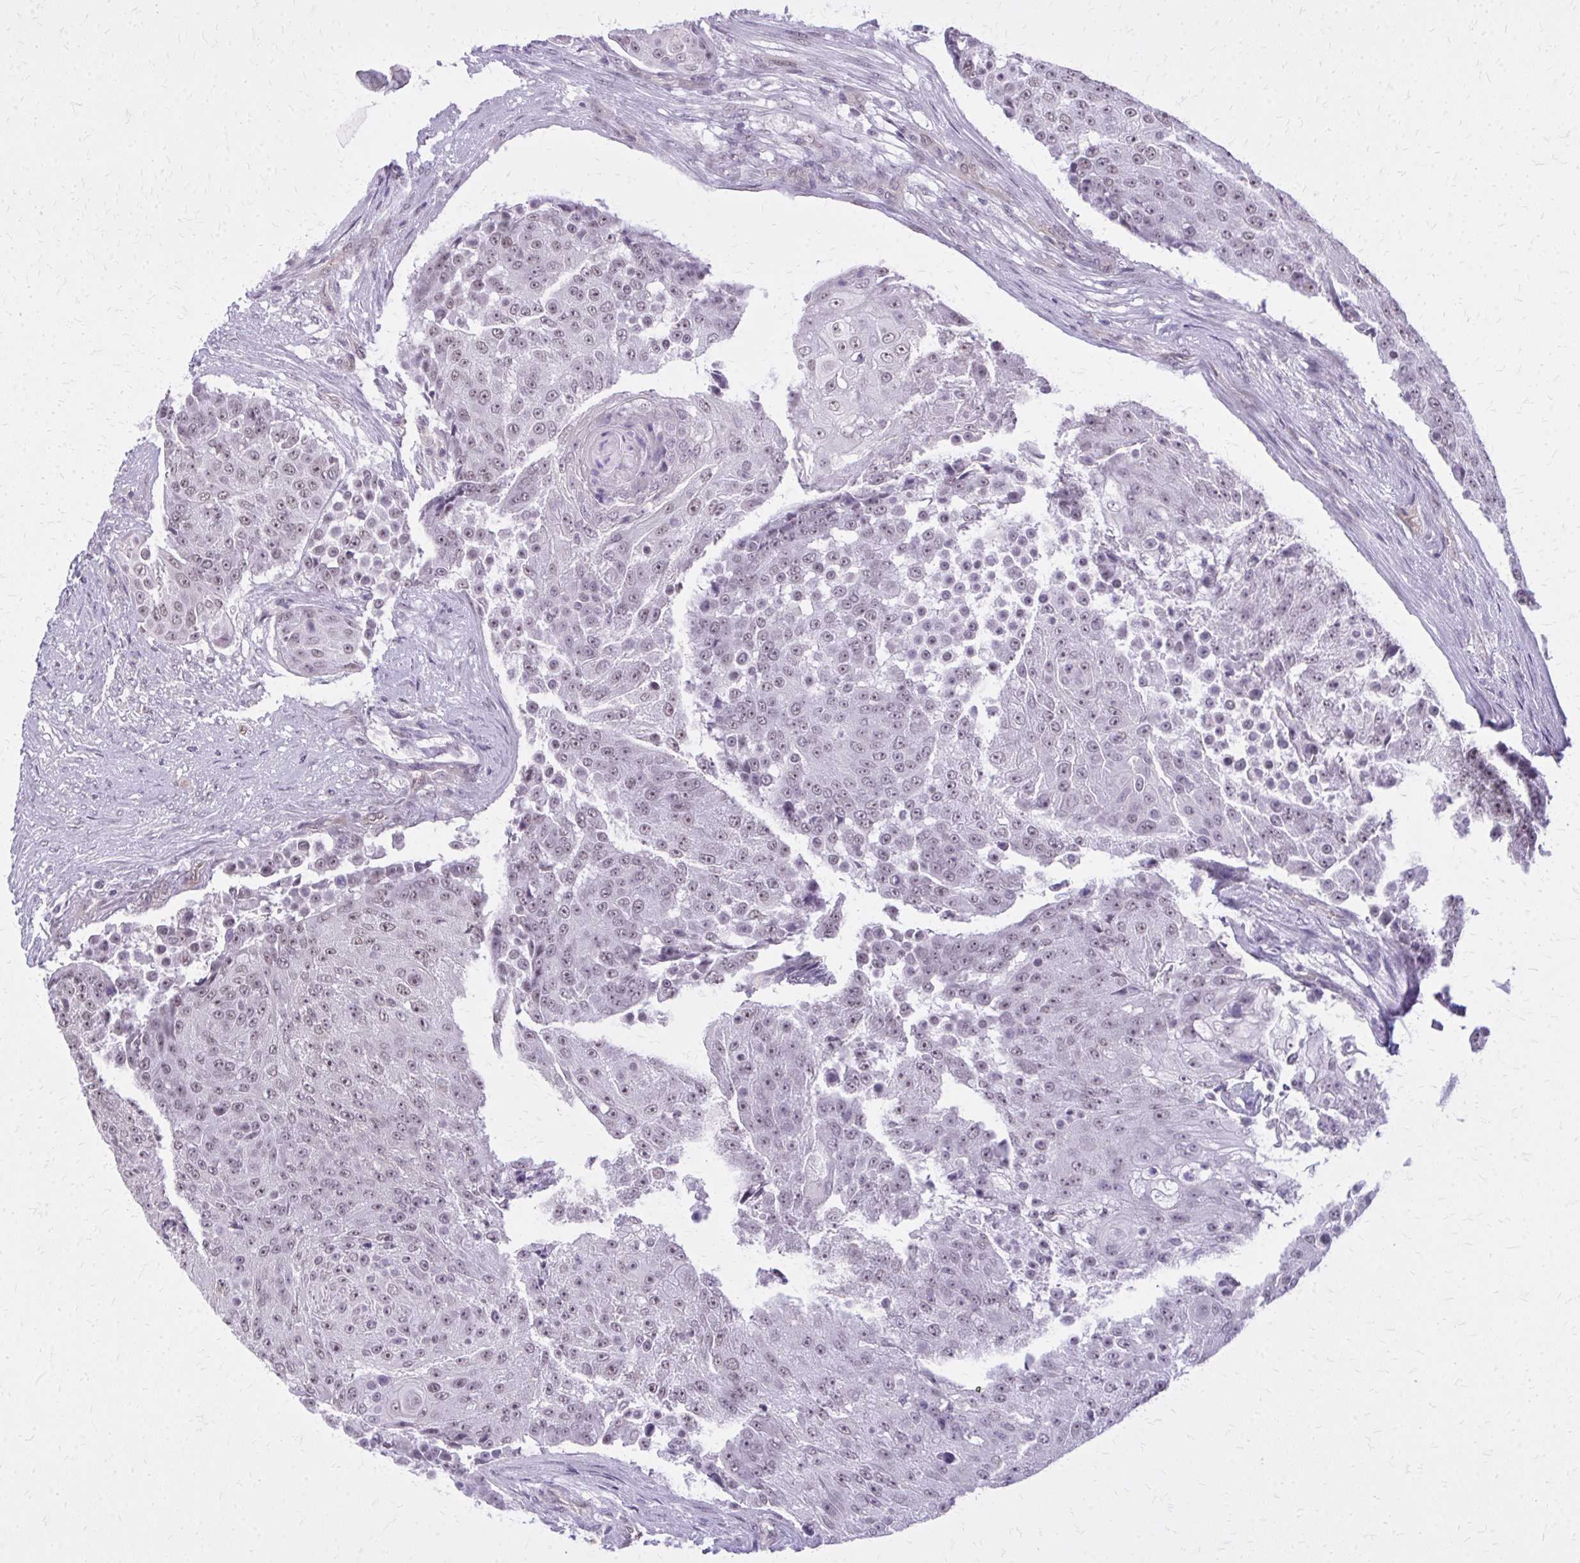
{"staining": {"intensity": "weak", "quantity": "<25%", "location": "nuclear"}, "tissue": "urothelial cancer", "cell_type": "Tumor cells", "image_type": "cancer", "snomed": [{"axis": "morphology", "description": "Urothelial carcinoma, High grade"}, {"axis": "topography", "description": "Urinary bladder"}], "caption": "IHC photomicrograph of urothelial cancer stained for a protein (brown), which reveals no staining in tumor cells.", "gene": "PLCB1", "patient": {"sex": "female", "age": 63}}